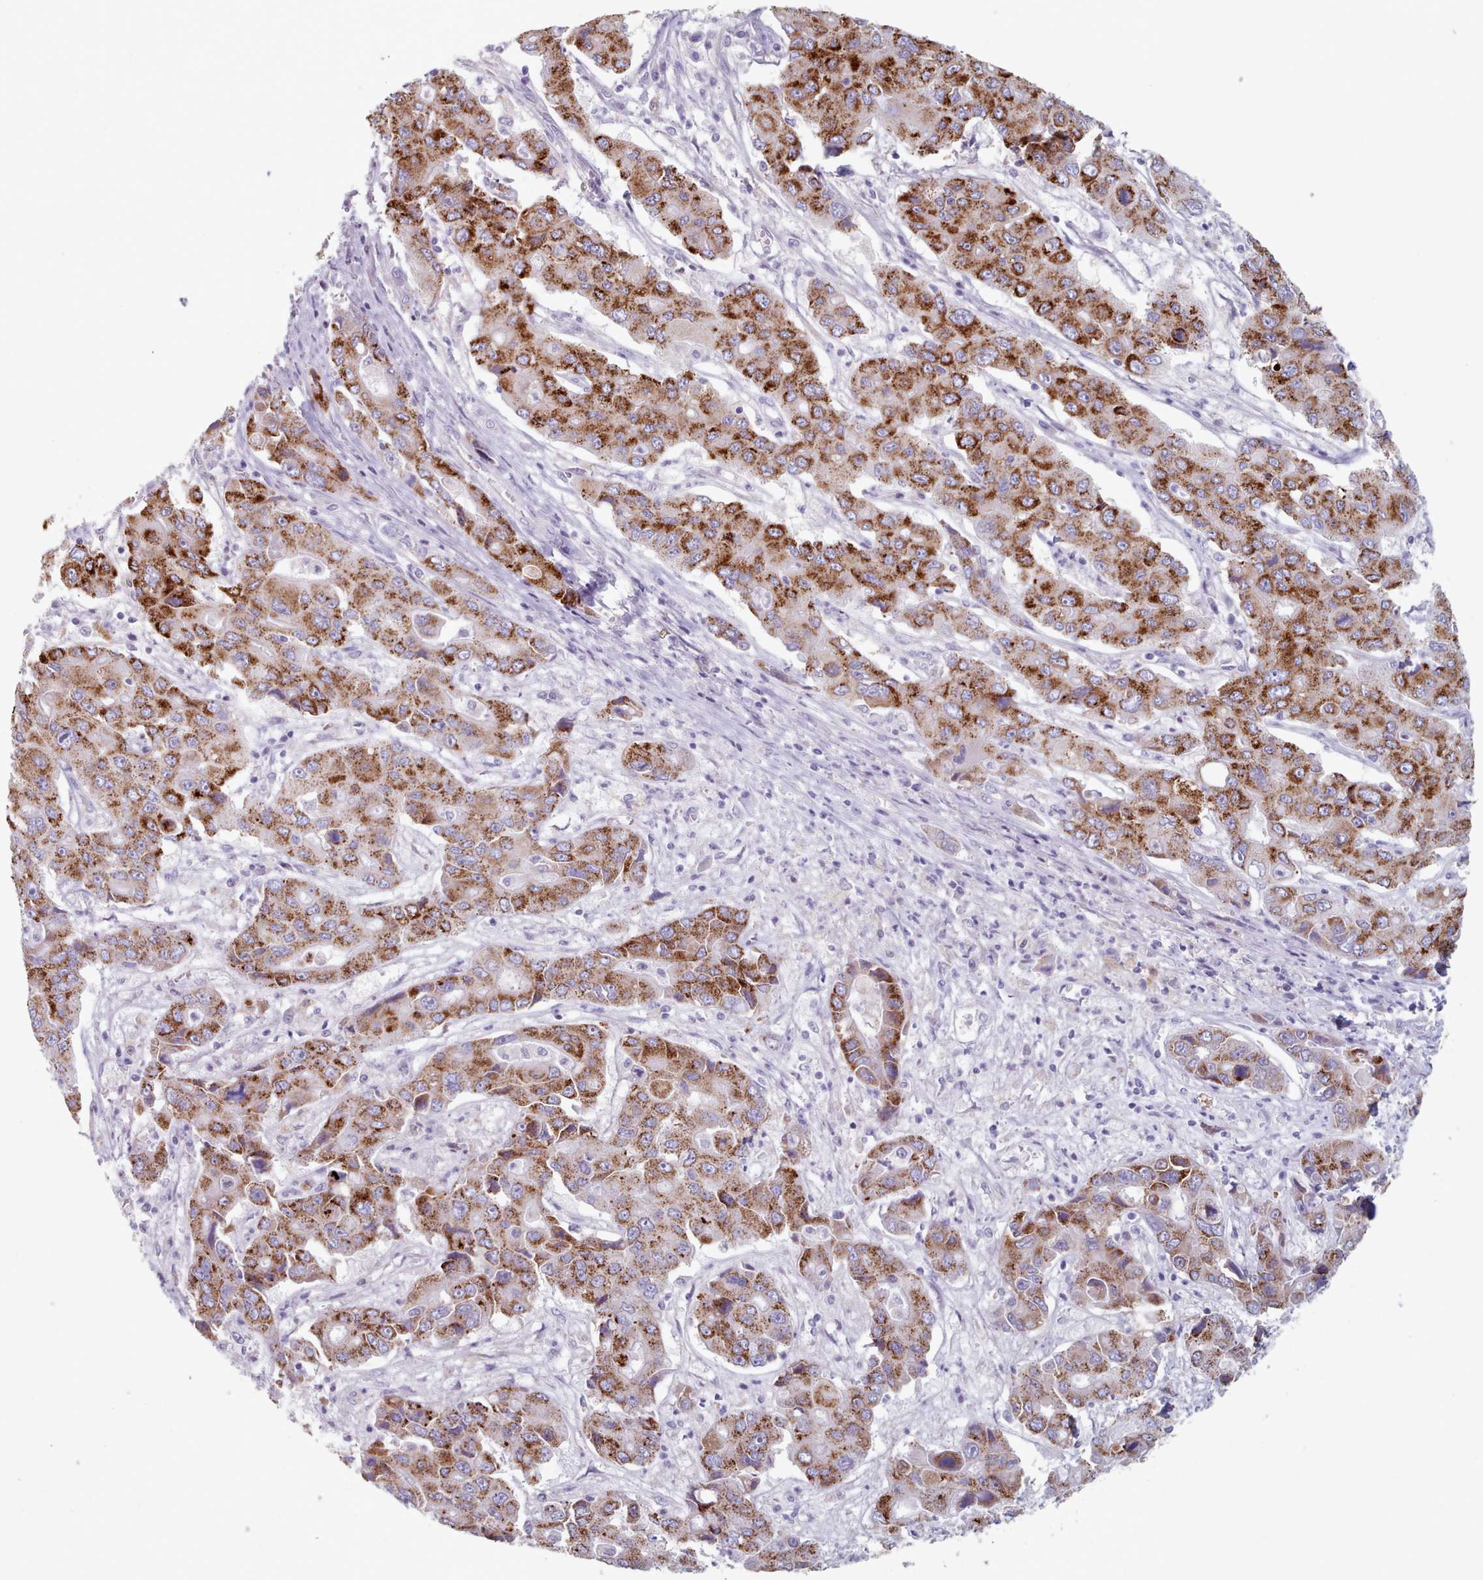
{"staining": {"intensity": "strong", "quantity": ">75%", "location": "cytoplasmic/membranous"}, "tissue": "liver cancer", "cell_type": "Tumor cells", "image_type": "cancer", "snomed": [{"axis": "morphology", "description": "Cholangiocarcinoma"}, {"axis": "topography", "description": "Liver"}], "caption": "The immunohistochemical stain highlights strong cytoplasmic/membranous positivity in tumor cells of cholangiocarcinoma (liver) tissue. Nuclei are stained in blue.", "gene": "HAO1", "patient": {"sex": "male", "age": 67}}